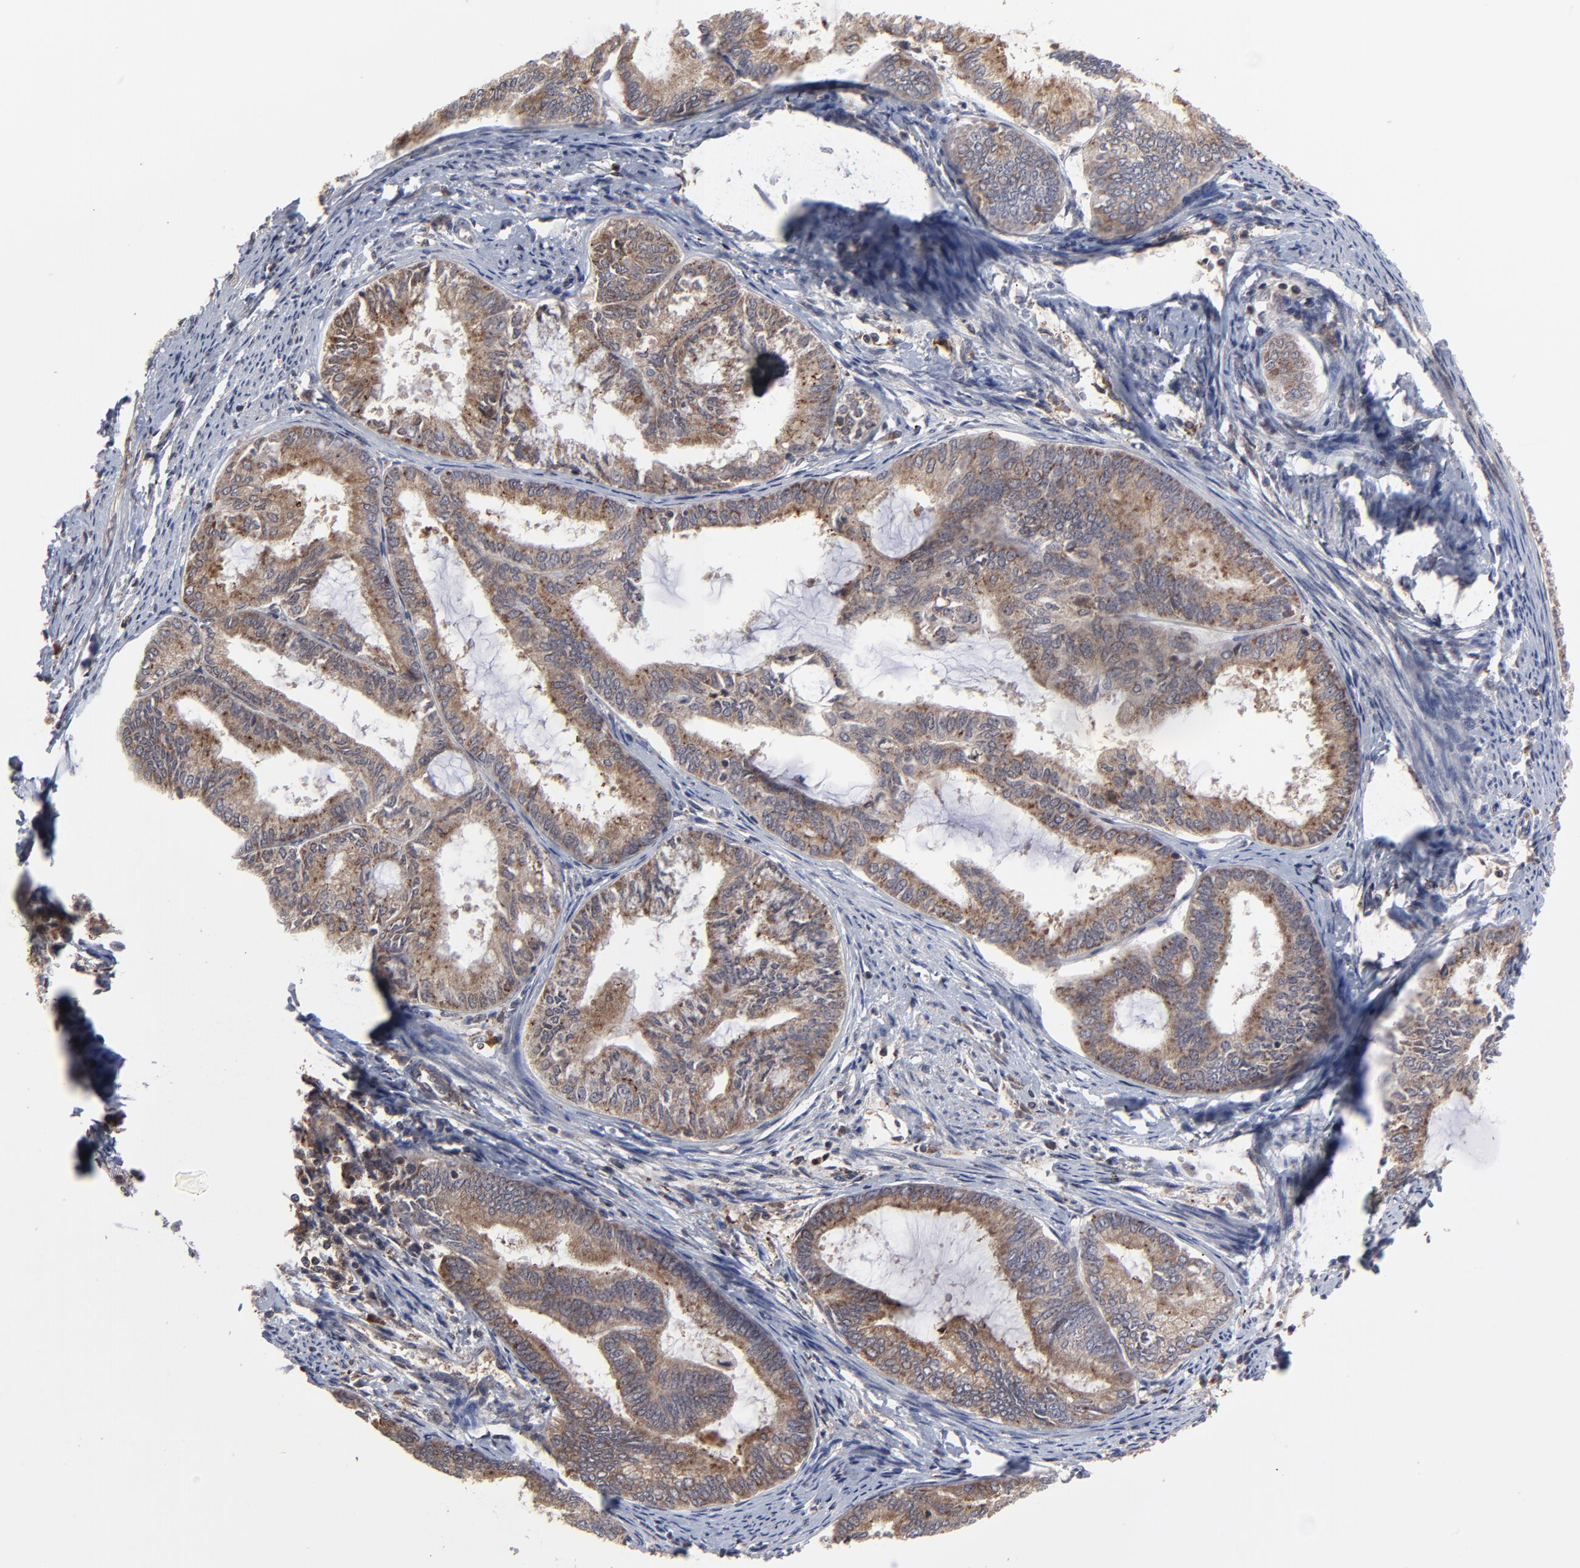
{"staining": {"intensity": "moderate", "quantity": ">75%", "location": "nuclear"}, "tissue": "endometrial cancer", "cell_type": "Tumor cells", "image_type": "cancer", "snomed": [{"axis": "morphology", "description": "Adenocarcinoma, NOS"}, {"axis": "topography", "description": "Endometrium"}], "caption": "This is an image of immunohistochemistry staining of adenocarcinoma (endometrial), which shows moderate expression in the nuclear of tumor cells.", "gene": "UBE2L6", "patient": {"sex": "female", "age": 86}}